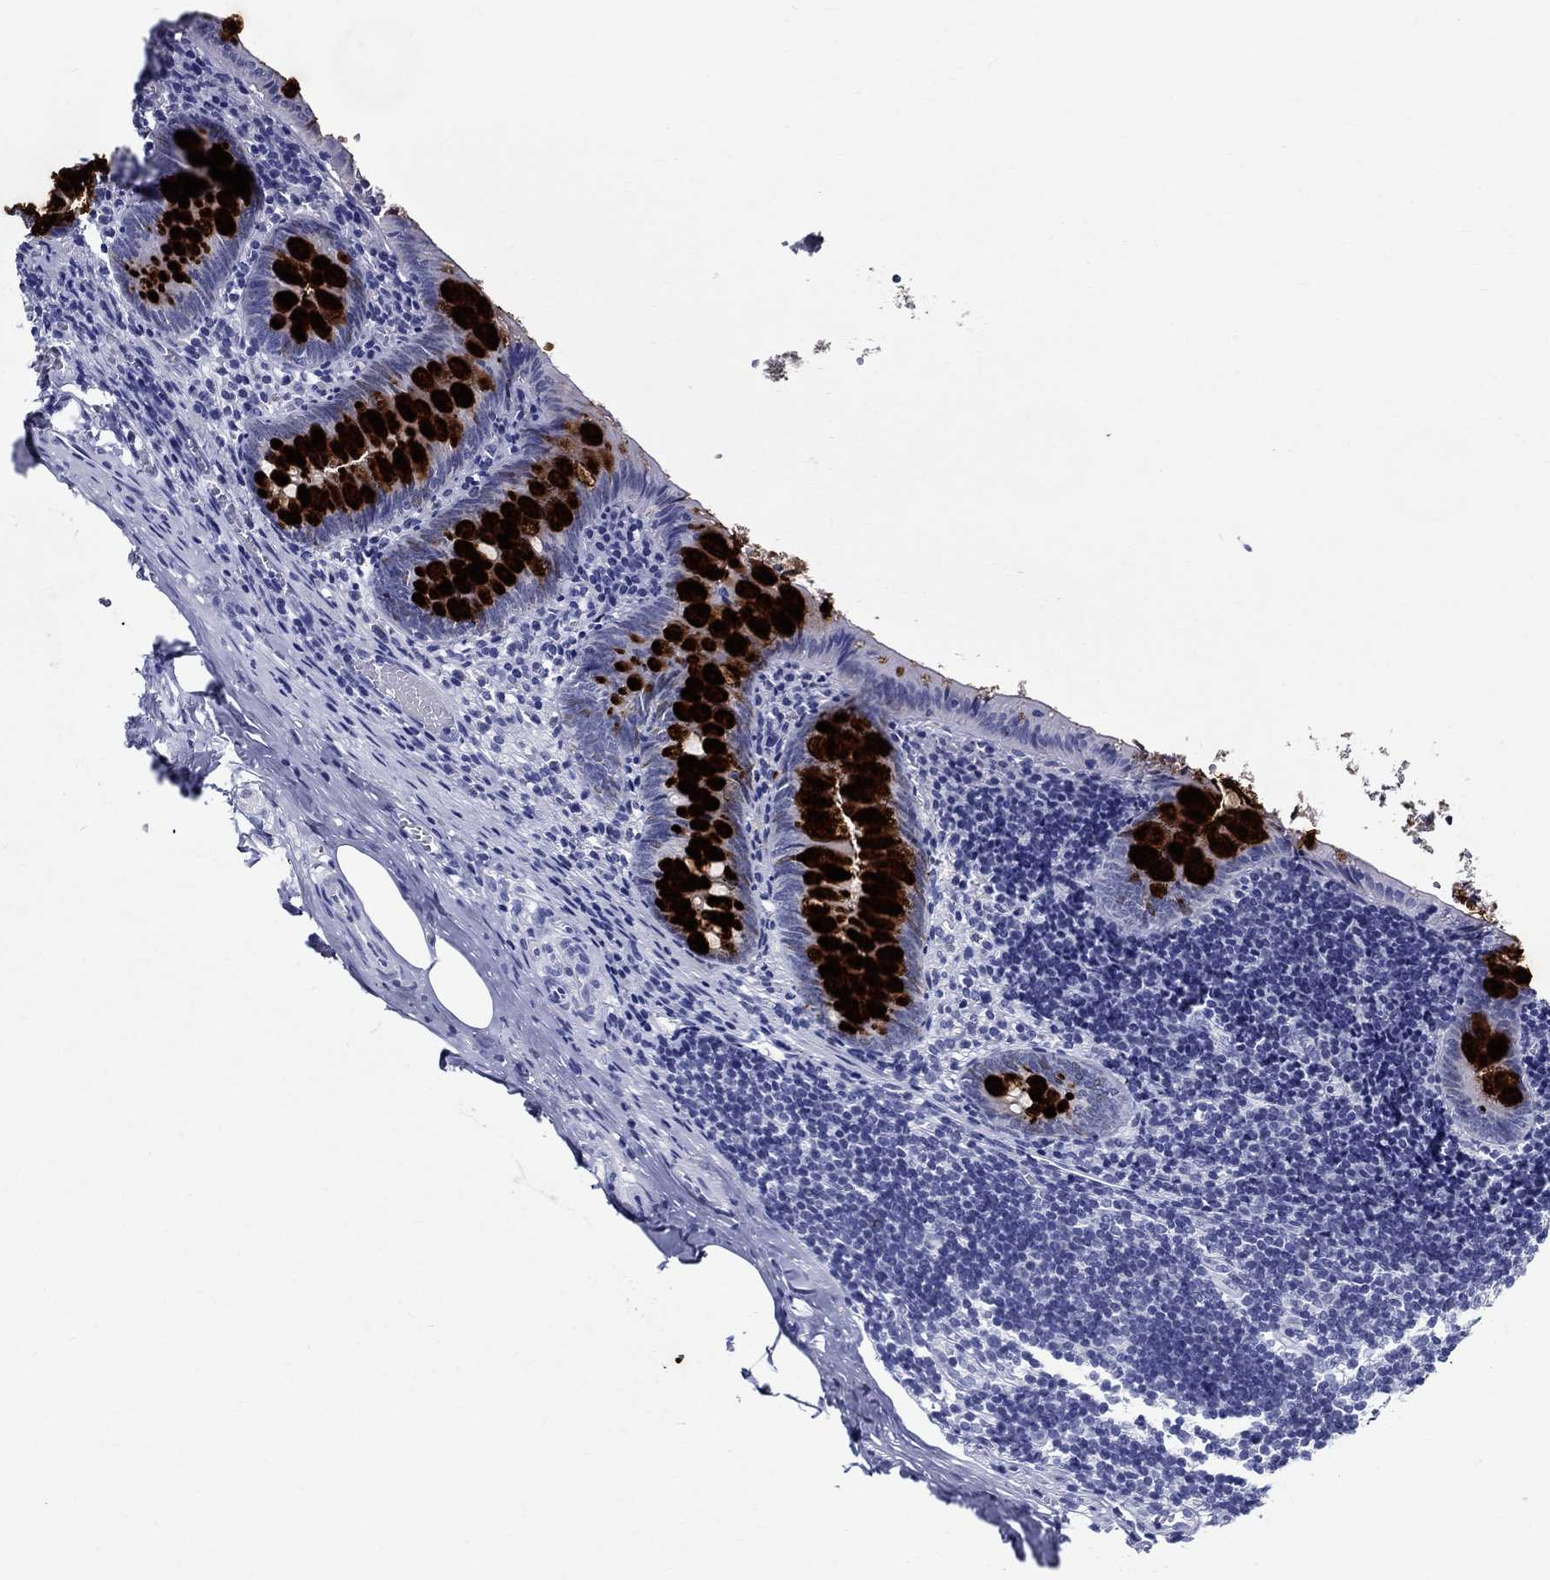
{"staining": {"intensity": "strong", "quantity": "25%-75%", "location": "cytoplasmic/membranous"}, "tissue": "appendix", "cell_type": "Glandular cells", "image_type": "normal", "snomed": [{"axis": "morphology", "description": "Normal tissue, NOS"}, {"axis": "topography", "description": "Appendix"}], "caption": "Brown immunohistochemical staining in normal human appendix demonstrates strong cytoplasmic/membranous positivity in about 25%-75% of glandular cells.", "gene": "BSPRY", "patient": {"sex": "female", "age": 23}}